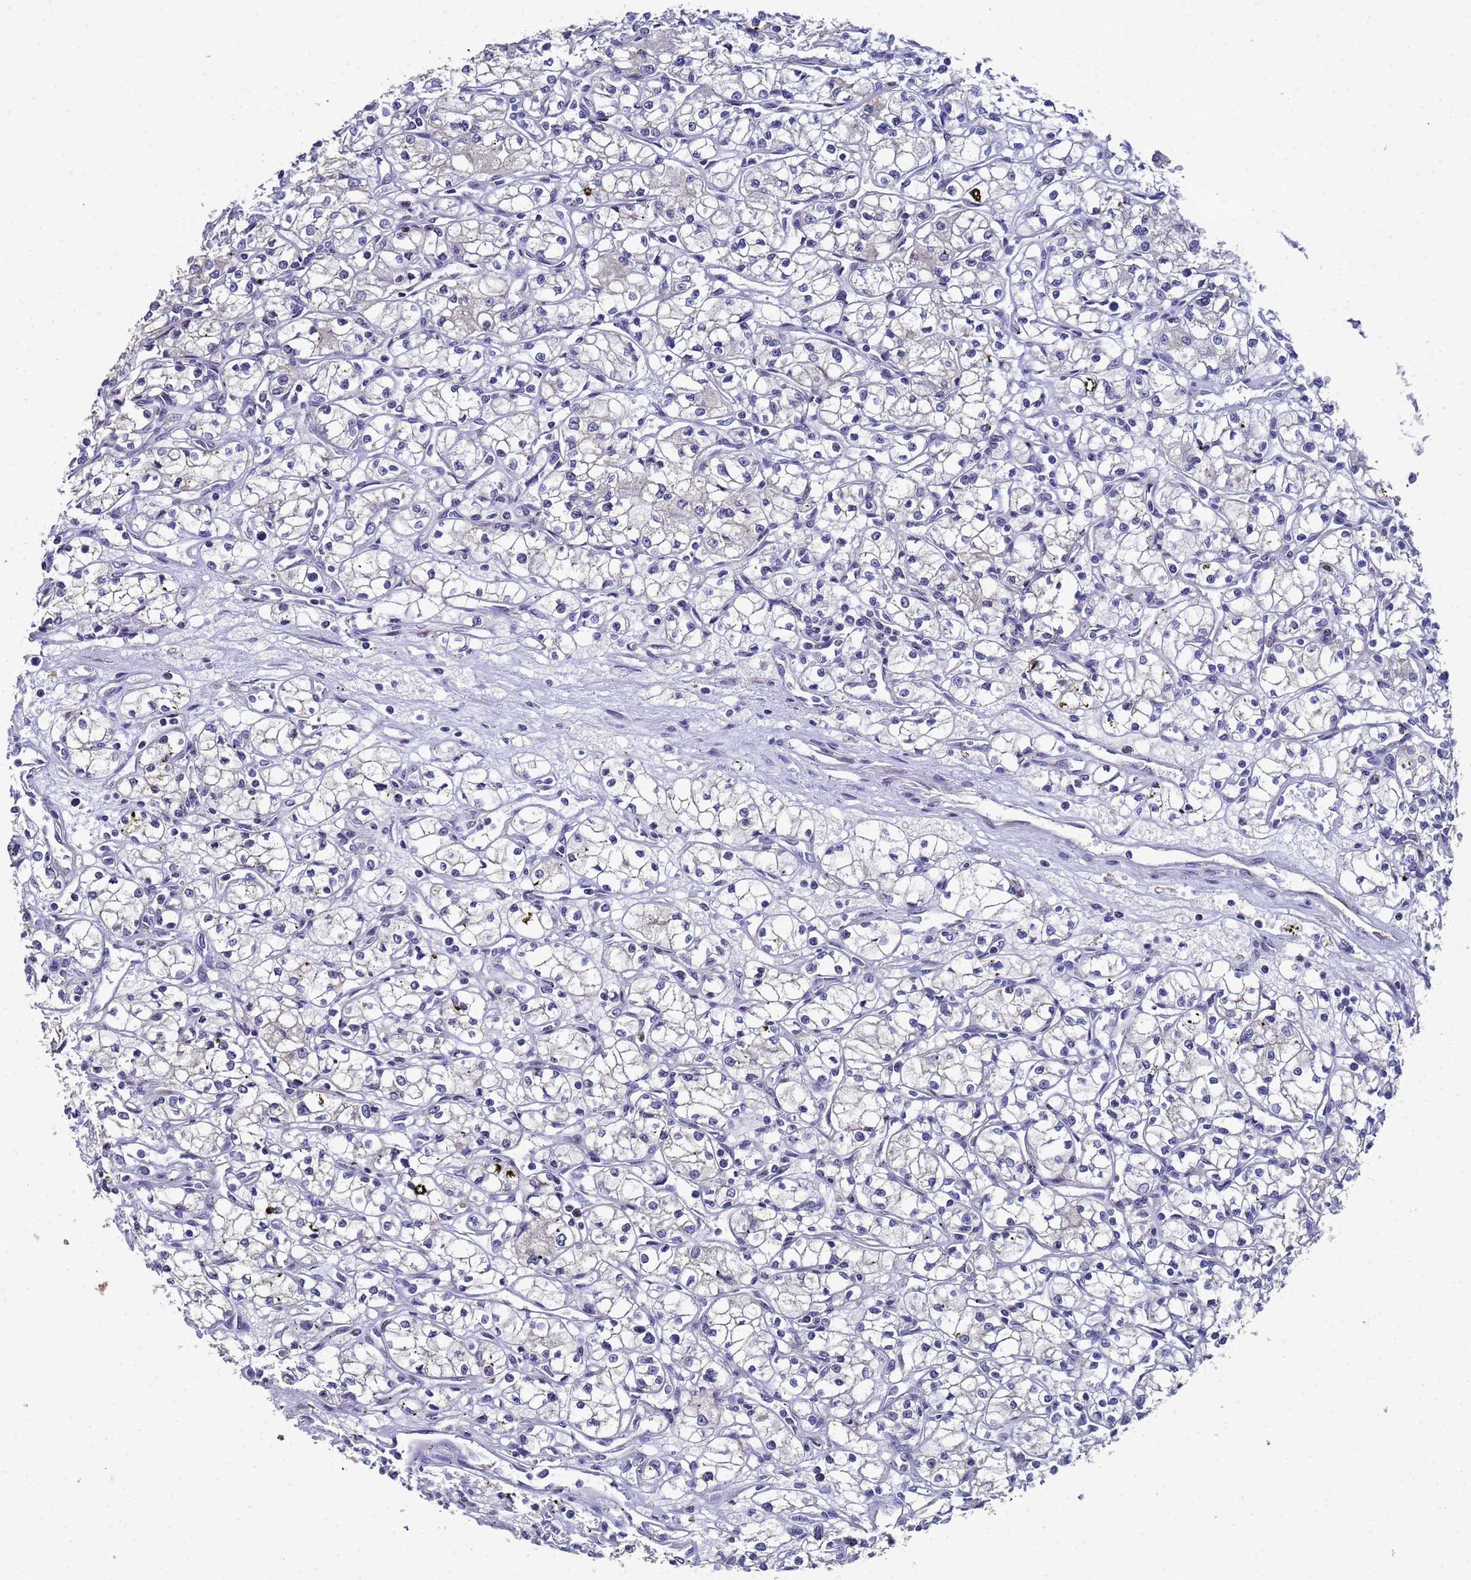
{"staining": {"intensity": "negative", "quantity": "none", "location": "none"}, "tissue": "renal cancer", "cell_type": "Tumor cells", "image_type": "cancer", "snomed": [{"axis": "morphology", "description": "Adenocarcinoma, NOS"}, {"axis": "topography", "description": "Kidney"}], "caption": "Immunohistochemistry image of neoplastic tissue: human renal cancer stained with DAB demonstrates no significant protein positivity in tumor cells.", "gene": "NSUN6", "patient": {"sex": "male", "age": 59}}